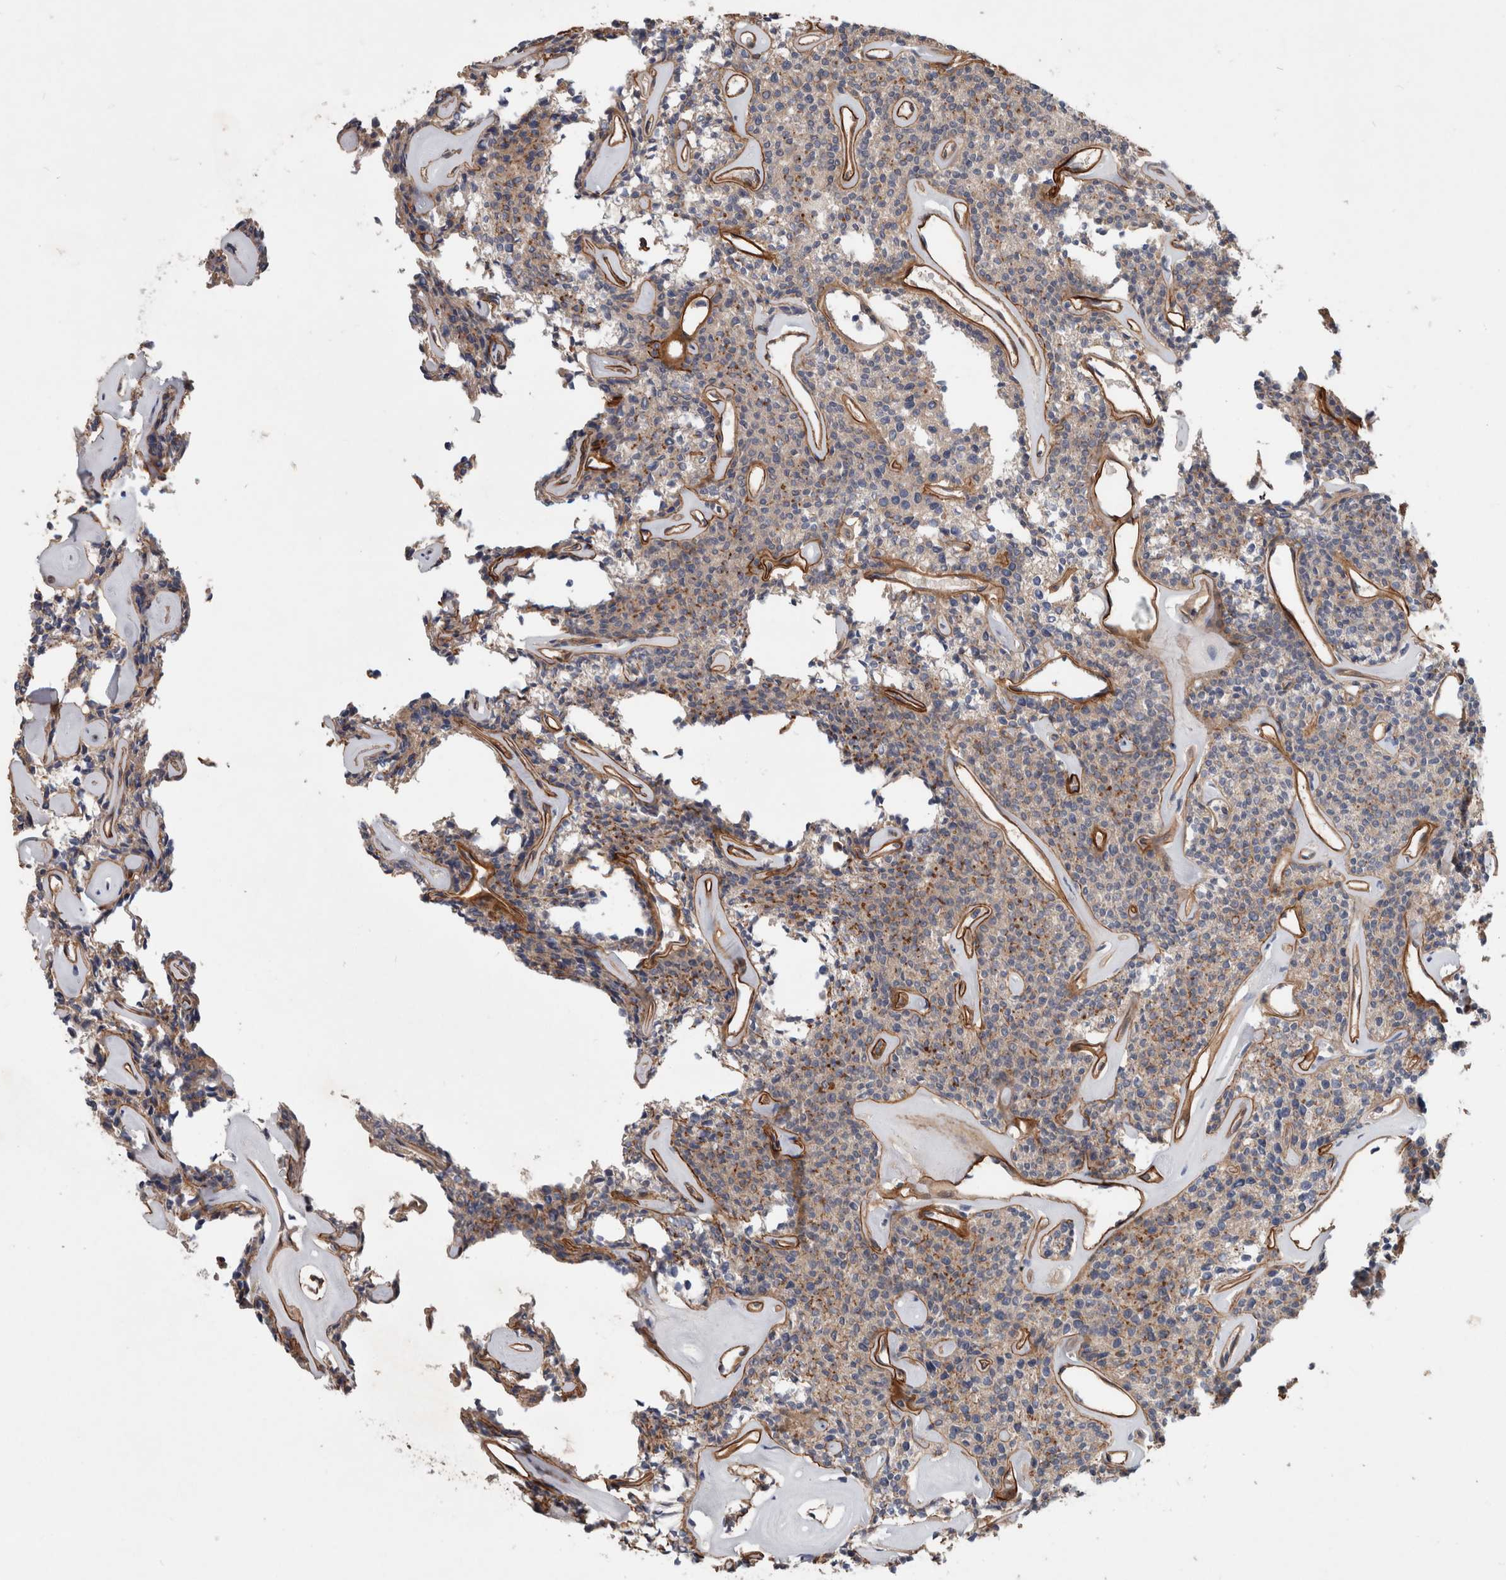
{"staining": {"intensity": "moderate", "quantity": "<25%", "location": "cytoplasmic/membranous"}, "tissue": "parathyroid gland", "cell_type": "Glandular cells", "image_type": "normal", "snomed": [{"axis": "morphology", "description": "Normal tissue, NOS"}, {"axis": "topography", "description": "Parathyroid gland"}], "caption": "Immunohistochemistry image of normal parathyroid gland stained for a protein (brown), which demonstrates low levels of moderate cytoplasmic/membranous expression in about <25% of glandular cells.", "gene": "BCAM", "patient": {"sex": "male", "age": 46}}